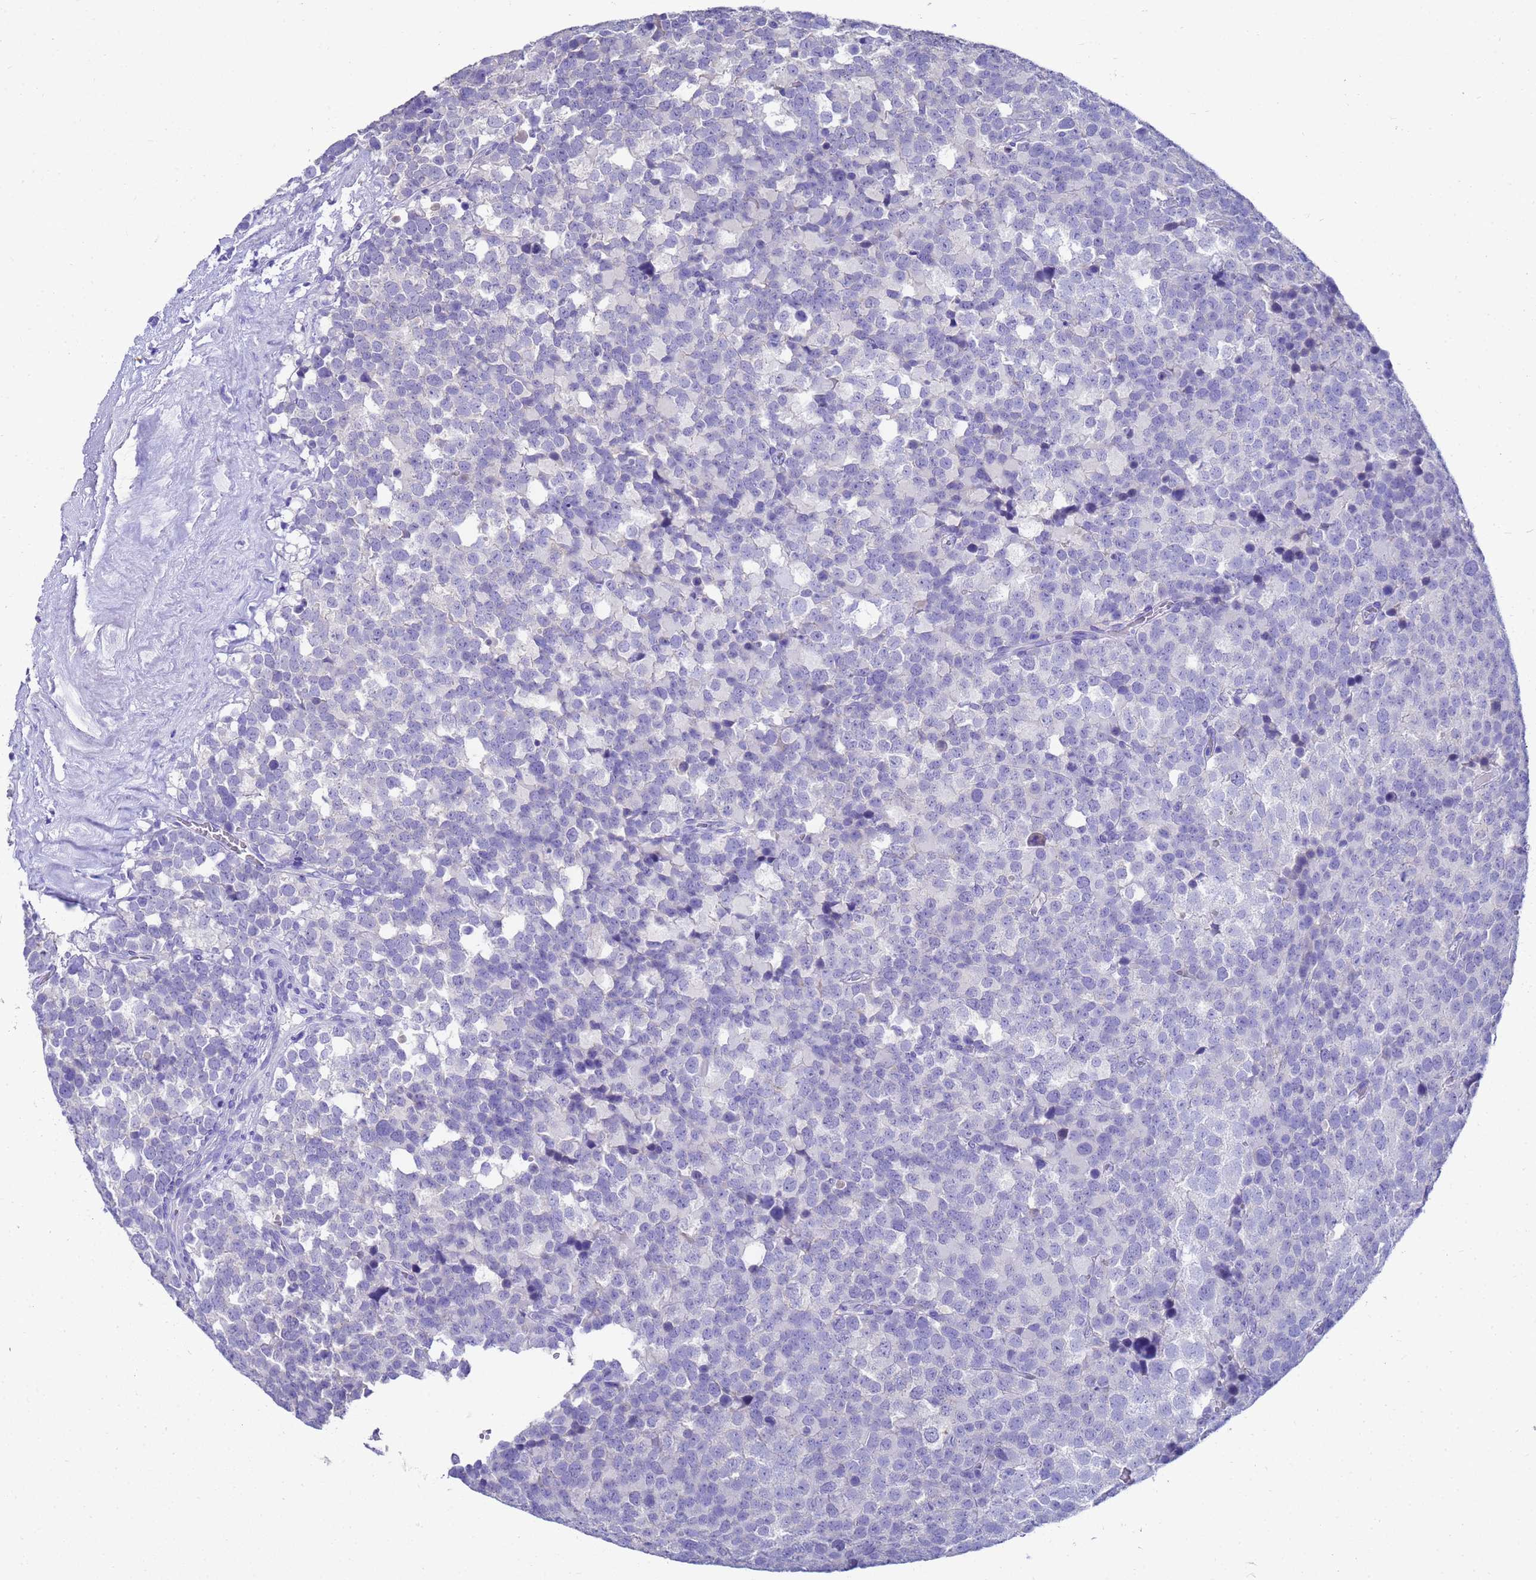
{"staining": {"intensity": "negative", "quantity": "none", "location": "none"}, "tissue": "testis cancer", "cell_type": "Tumor cells", "image_type": "cancer", "snomed": [{"axis": "morphology", "description": "Seminoma, NOS"}, {"axis": "topography", "description": "Testis"}], "caption": "The immunohistochemistry (IHC) image has no significant positivity in tumor cells of seminoma (testis) tissue.", "gene": "MS4A13", "patient": {"sex": "male", "age": 71}}